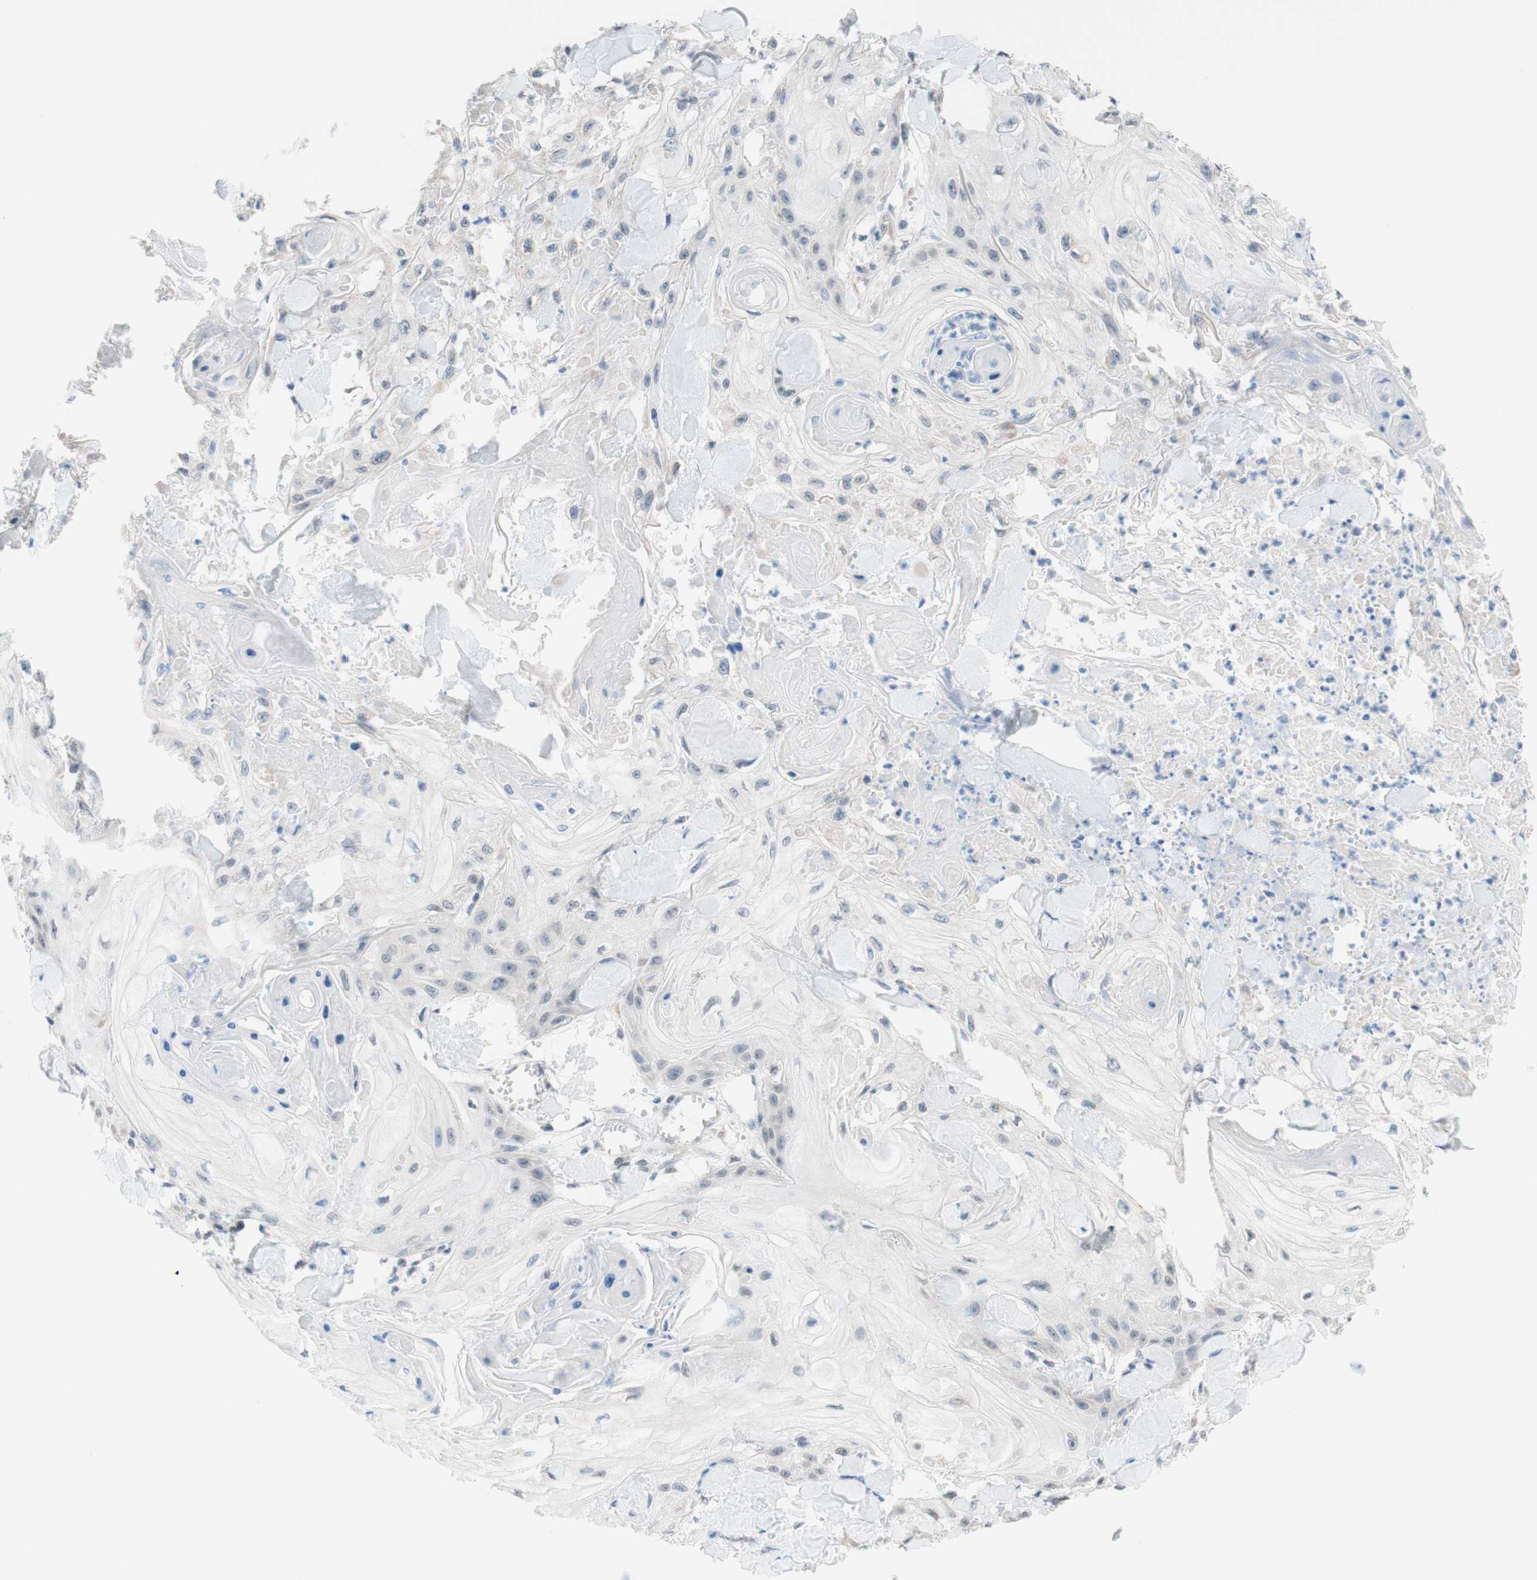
{"staining": {"intensity": "weak", "quantity": "<25%", "location": "nuclear"}, "tissue": "skin cancer", "cell_type": "Tumor cells", "image_type": "cancer", "snomed": [{"axis": "morphology", "description": "Squamous cell carcinoma, NOS"}, {"axis": "topography", "description": "Skin"}], "caption": "Immunohistochemistry photomicrograph of neoplastic tissue: human skin cancer (squamous cell carcinoma) stained with DAB reveals no significant protein expression in tumor cells.", "gene": "JPH1", "patient": {"sex": "male", "age": 74}}